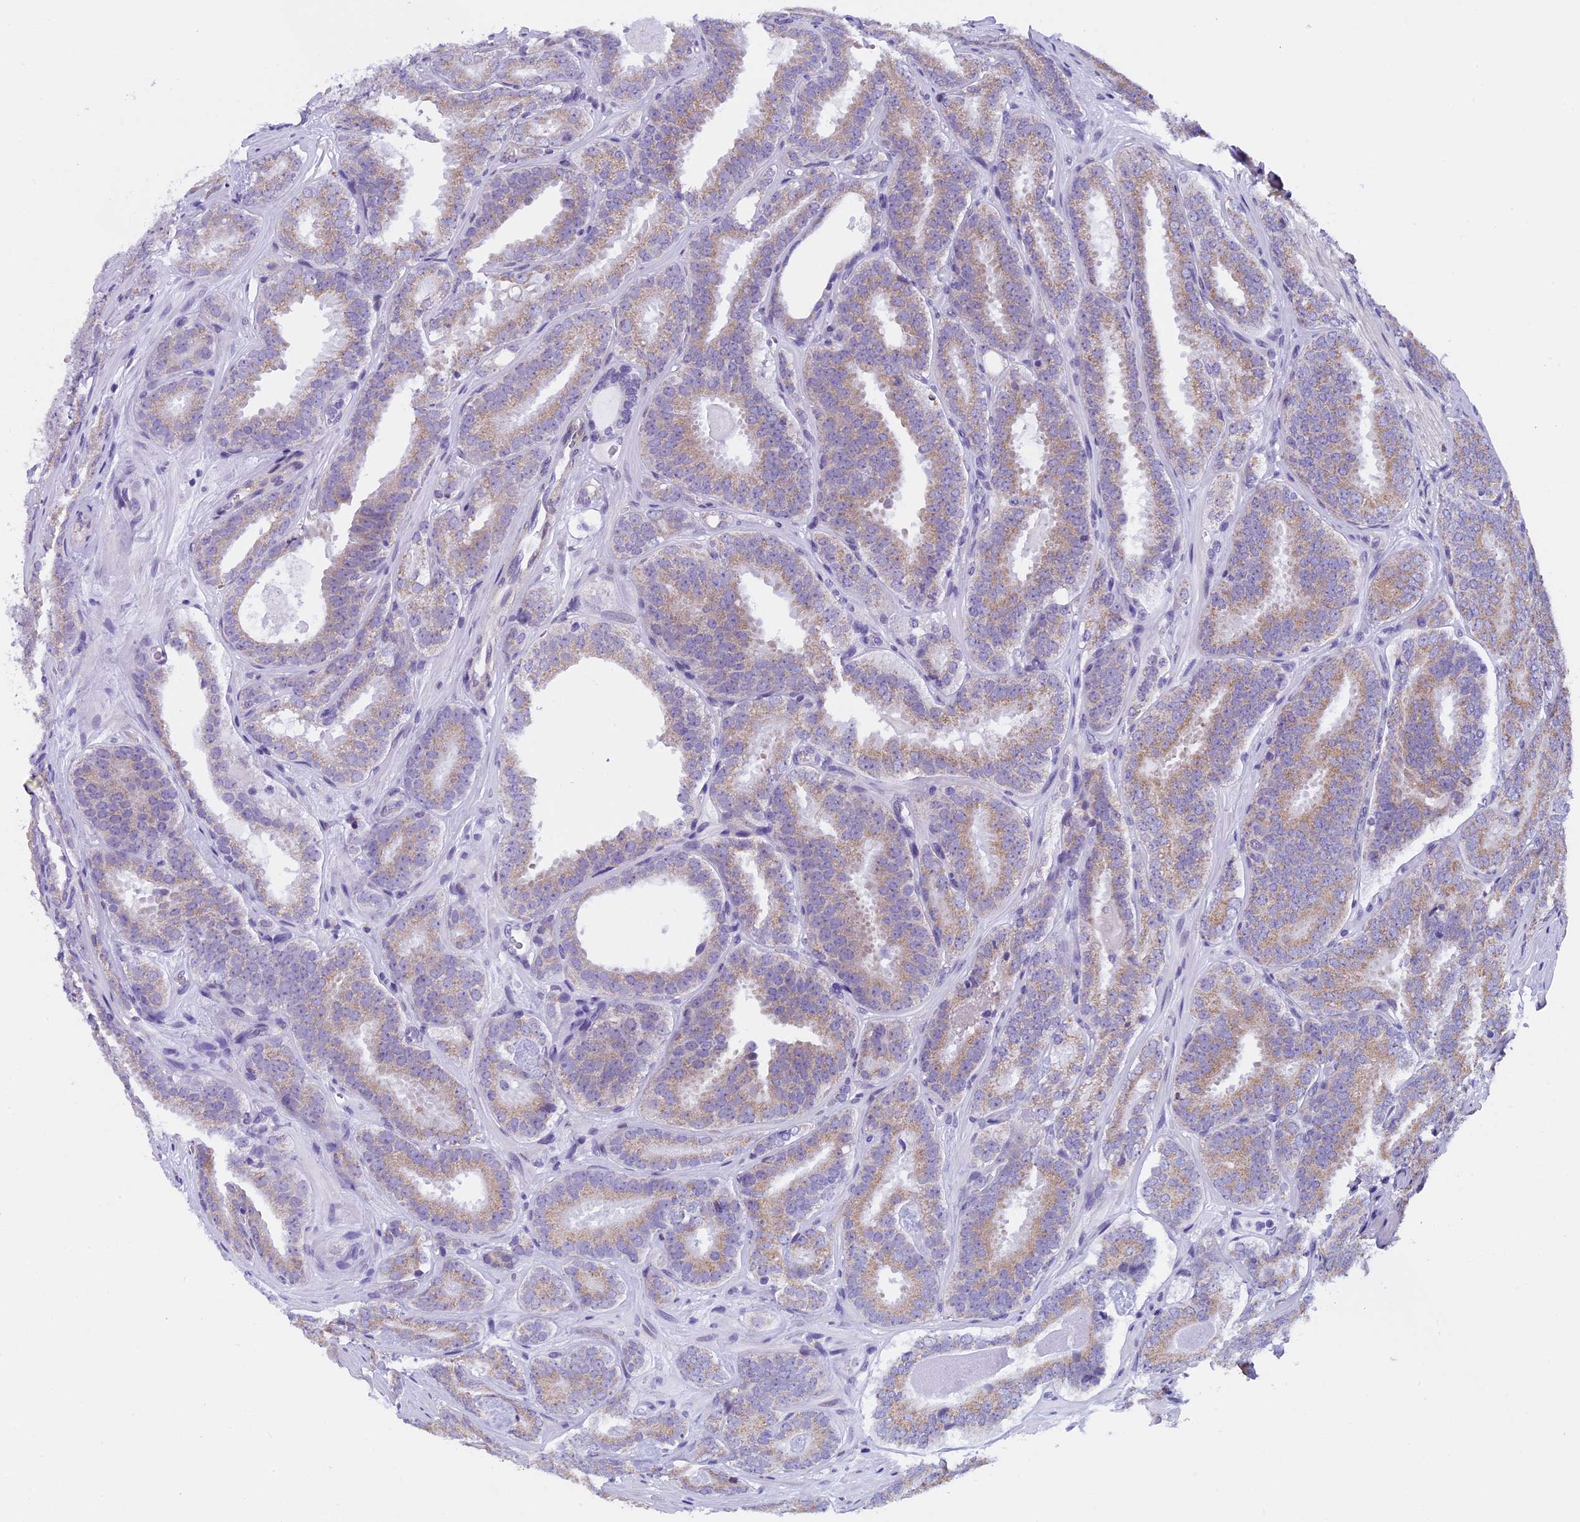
{"staining": {"intensity": "moderate", "quantity": ">75%", "location": "cytoplasmic/membranous"}, "tissue": "prostate cancer", "cell_type": "Tumor cells", "image_type": "cancer", "snomed": [{"axis": "morphology", "description": "Adenocarcinoma, High grade"}, {"axis": "topography", "description": "Prostate"}], "caption": "Protein positivity by immunohistochemistry demonstrates moderate cytoplasmic/membranous expression in approximately >75% of tumor cells in adenocarcinoma (high-grade) (prostate).", "gene": "ZNF317", "patient": {"sex": "male", "age": 63}}